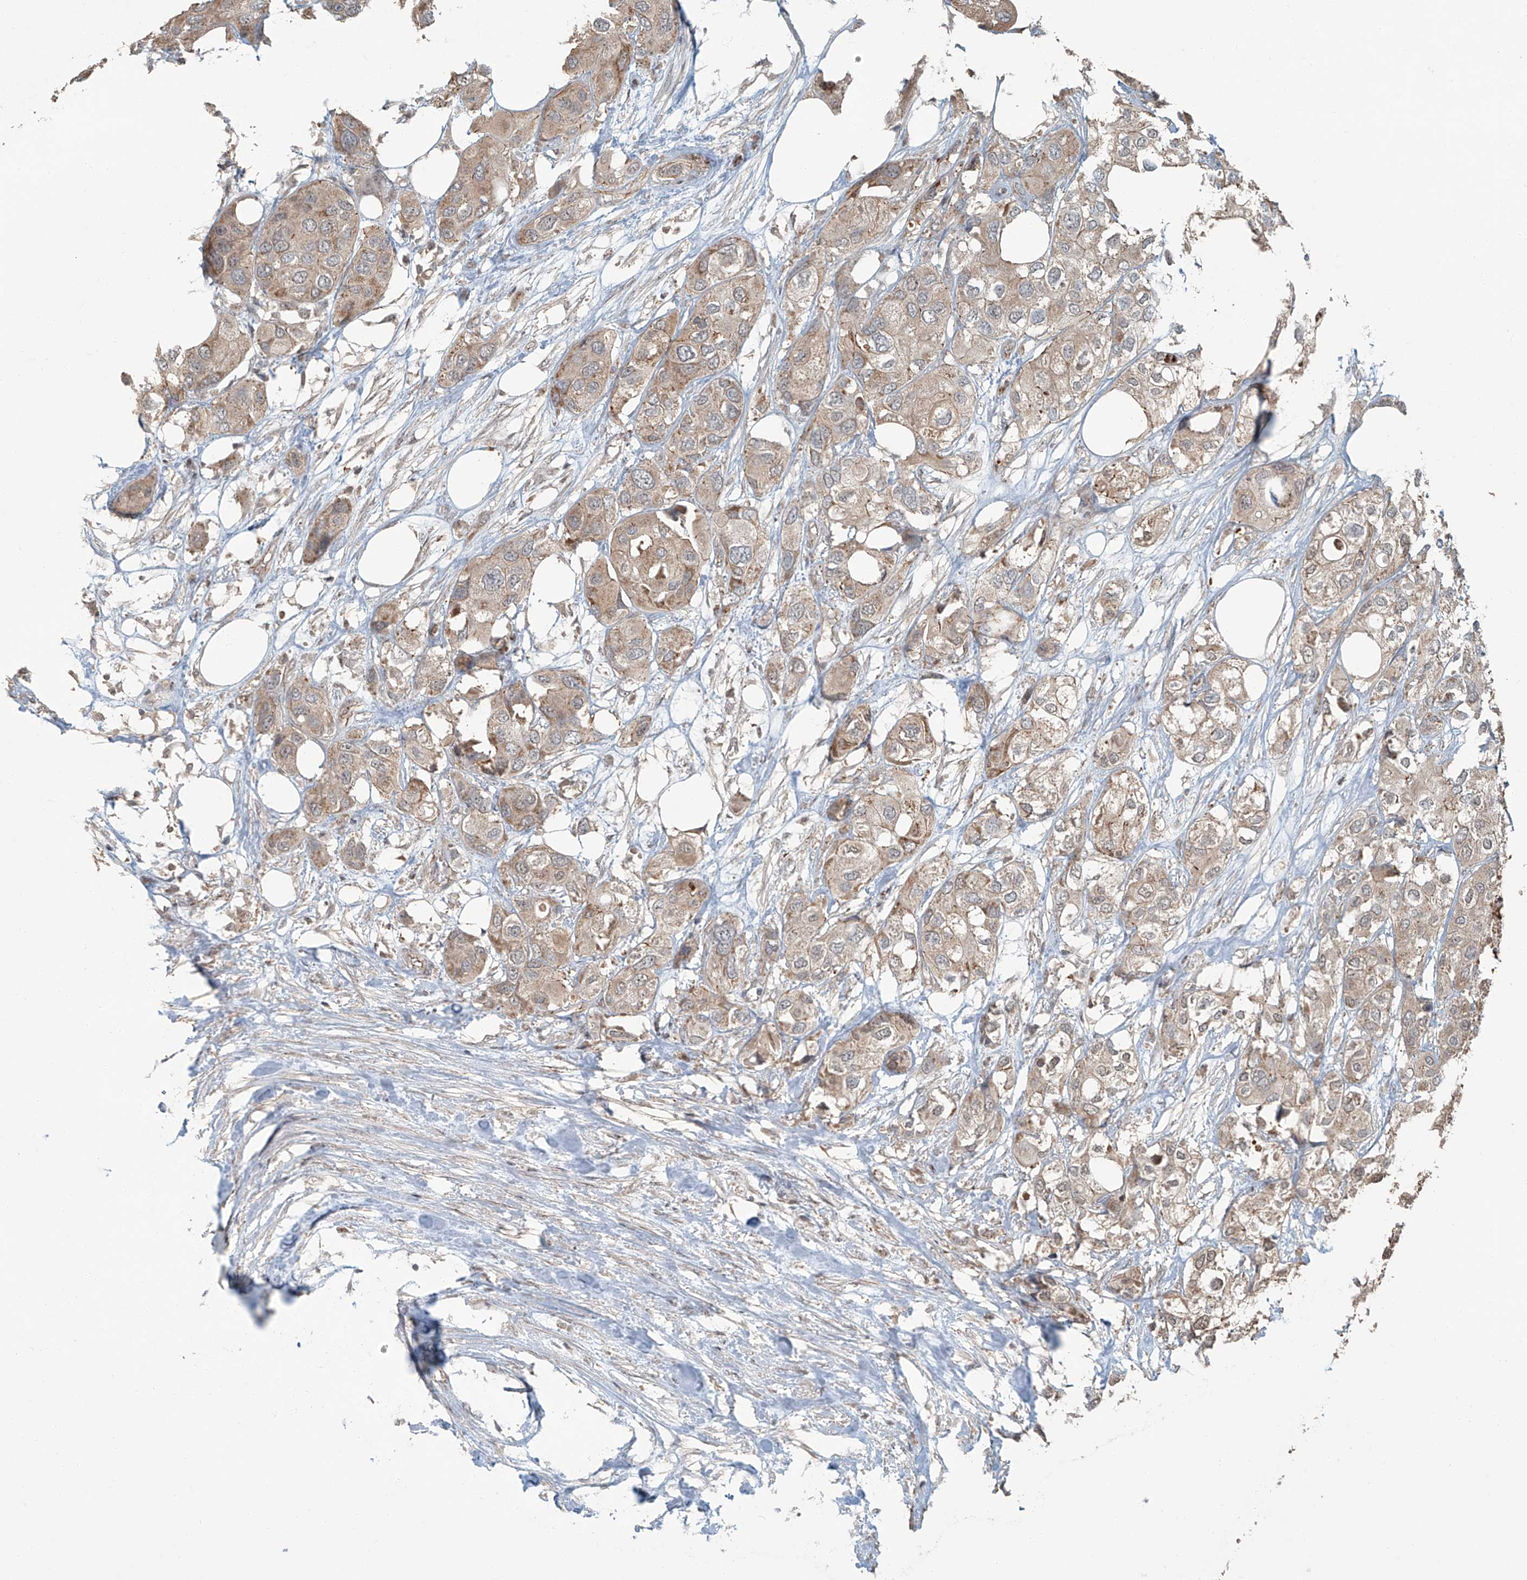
{"staining": {"intensity": "weak", "quantity": ">75%", "location": "cytoplasmic/membranous"}, "tissue": "urothelial cancer", "cell_type": "Tumor cells", "image_type": "cancer", "snomed": [{"axis": "morphology", "description": "Urothelial carcinoma, High grade"}, {"axis": "topography", "description": "Urinary bladder"}], "caption": "Immunohistochemical staining of human urothelial cancer exhibits weak cytoplasmic/membranous protein expression in about >75% of tumor cells.", "gene": "ZNF16", "patient": {"sex": "male", "age": 64}}